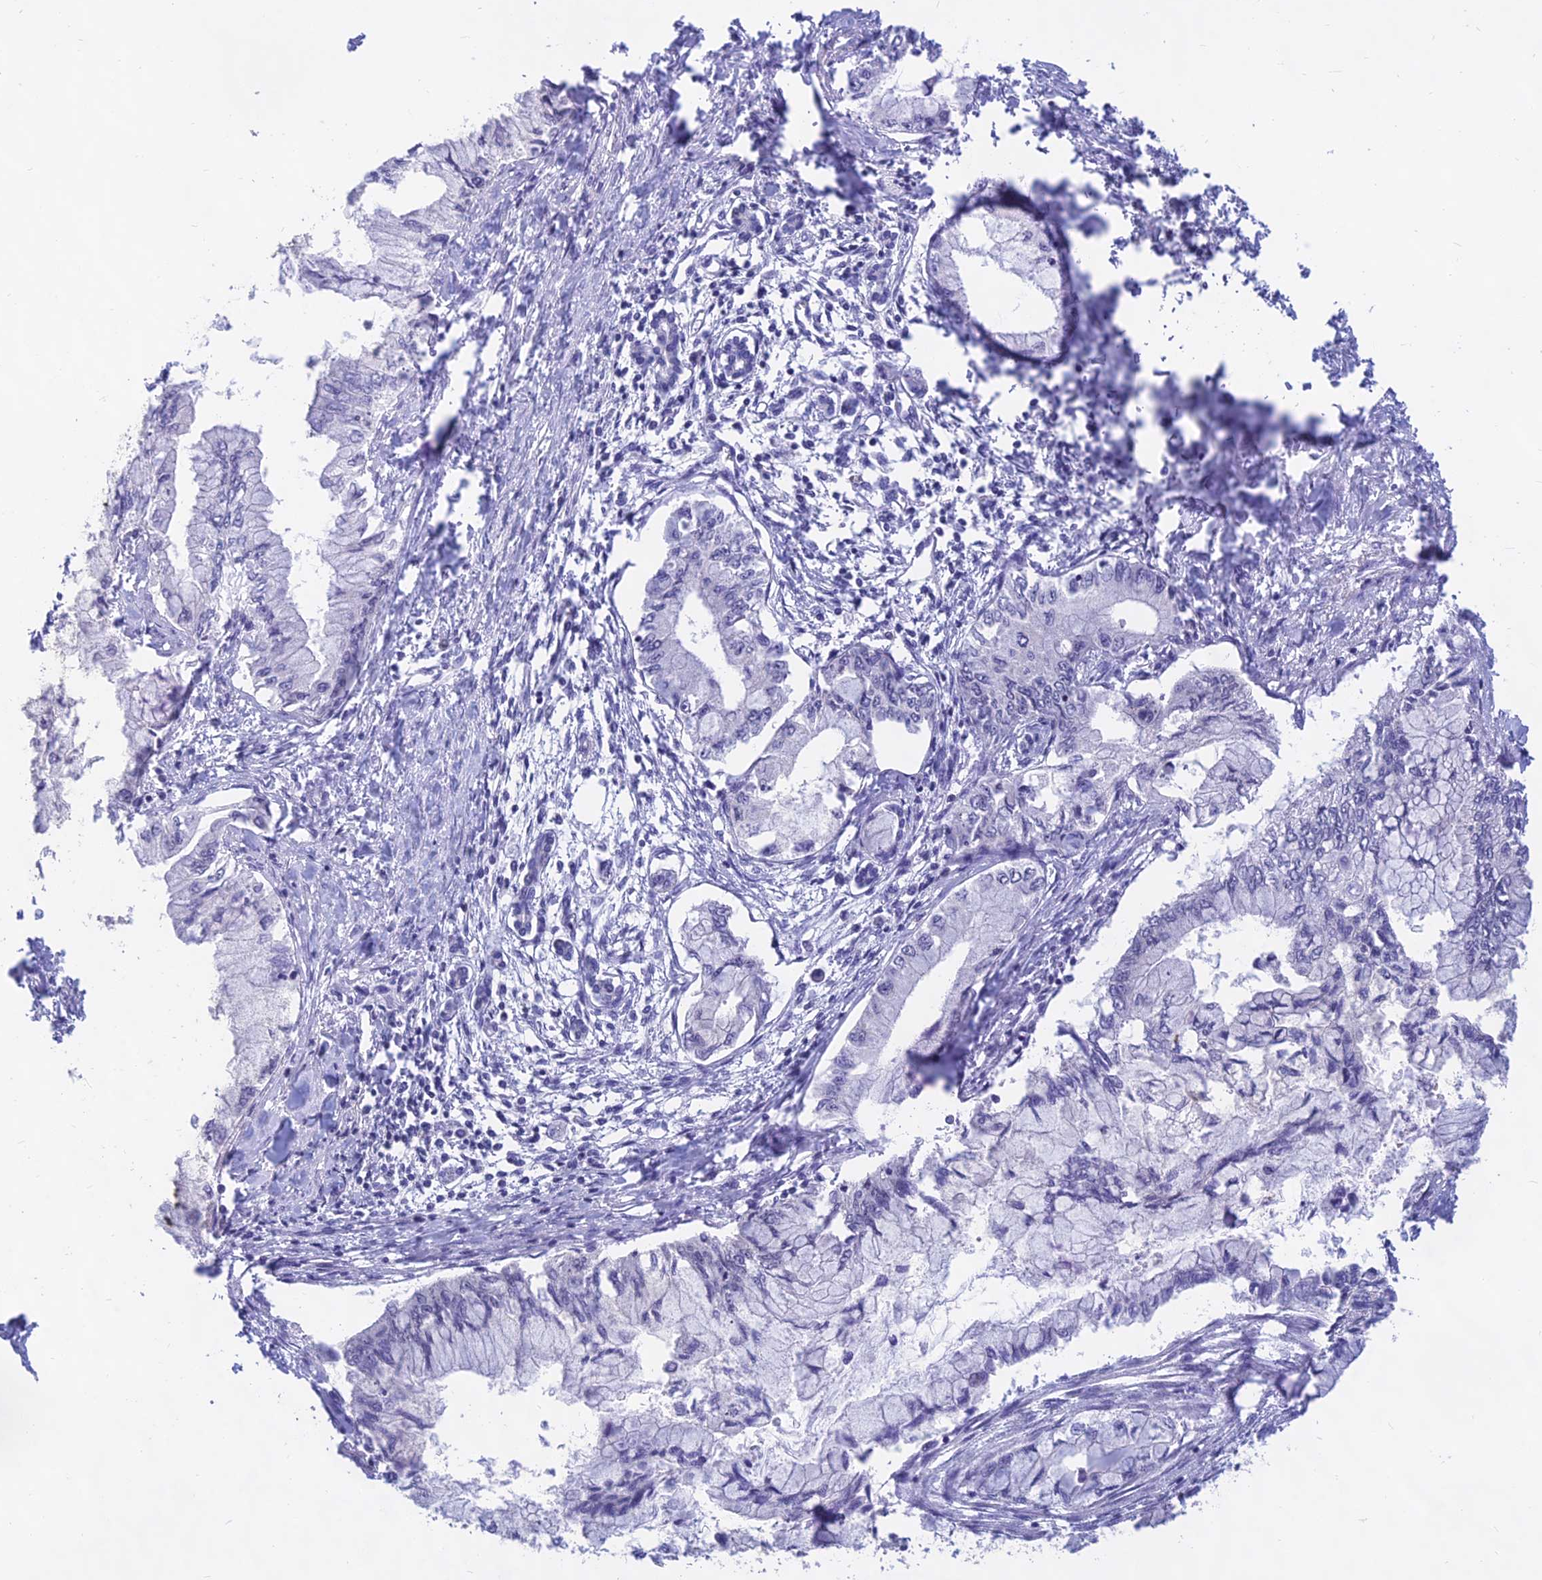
{"staining": {"intensity": "negative", "quantity": "none", "location": "none"}, "tissue": "pancreatic cancer", "cell_type": "Tumor cells", "image_type": "cancer", "snomed": [{"axis": "morphology", "description": "Adenocarcinoma, NOS"}, {"axis": "topography", "description": "Pancreas"}], "caption": "Protein analysis of pancreatic adenocarcinoma displays no significant positivity in tumor cells.", "gene": "KRR1", "patient": {"sex": "male", "age": 48}}